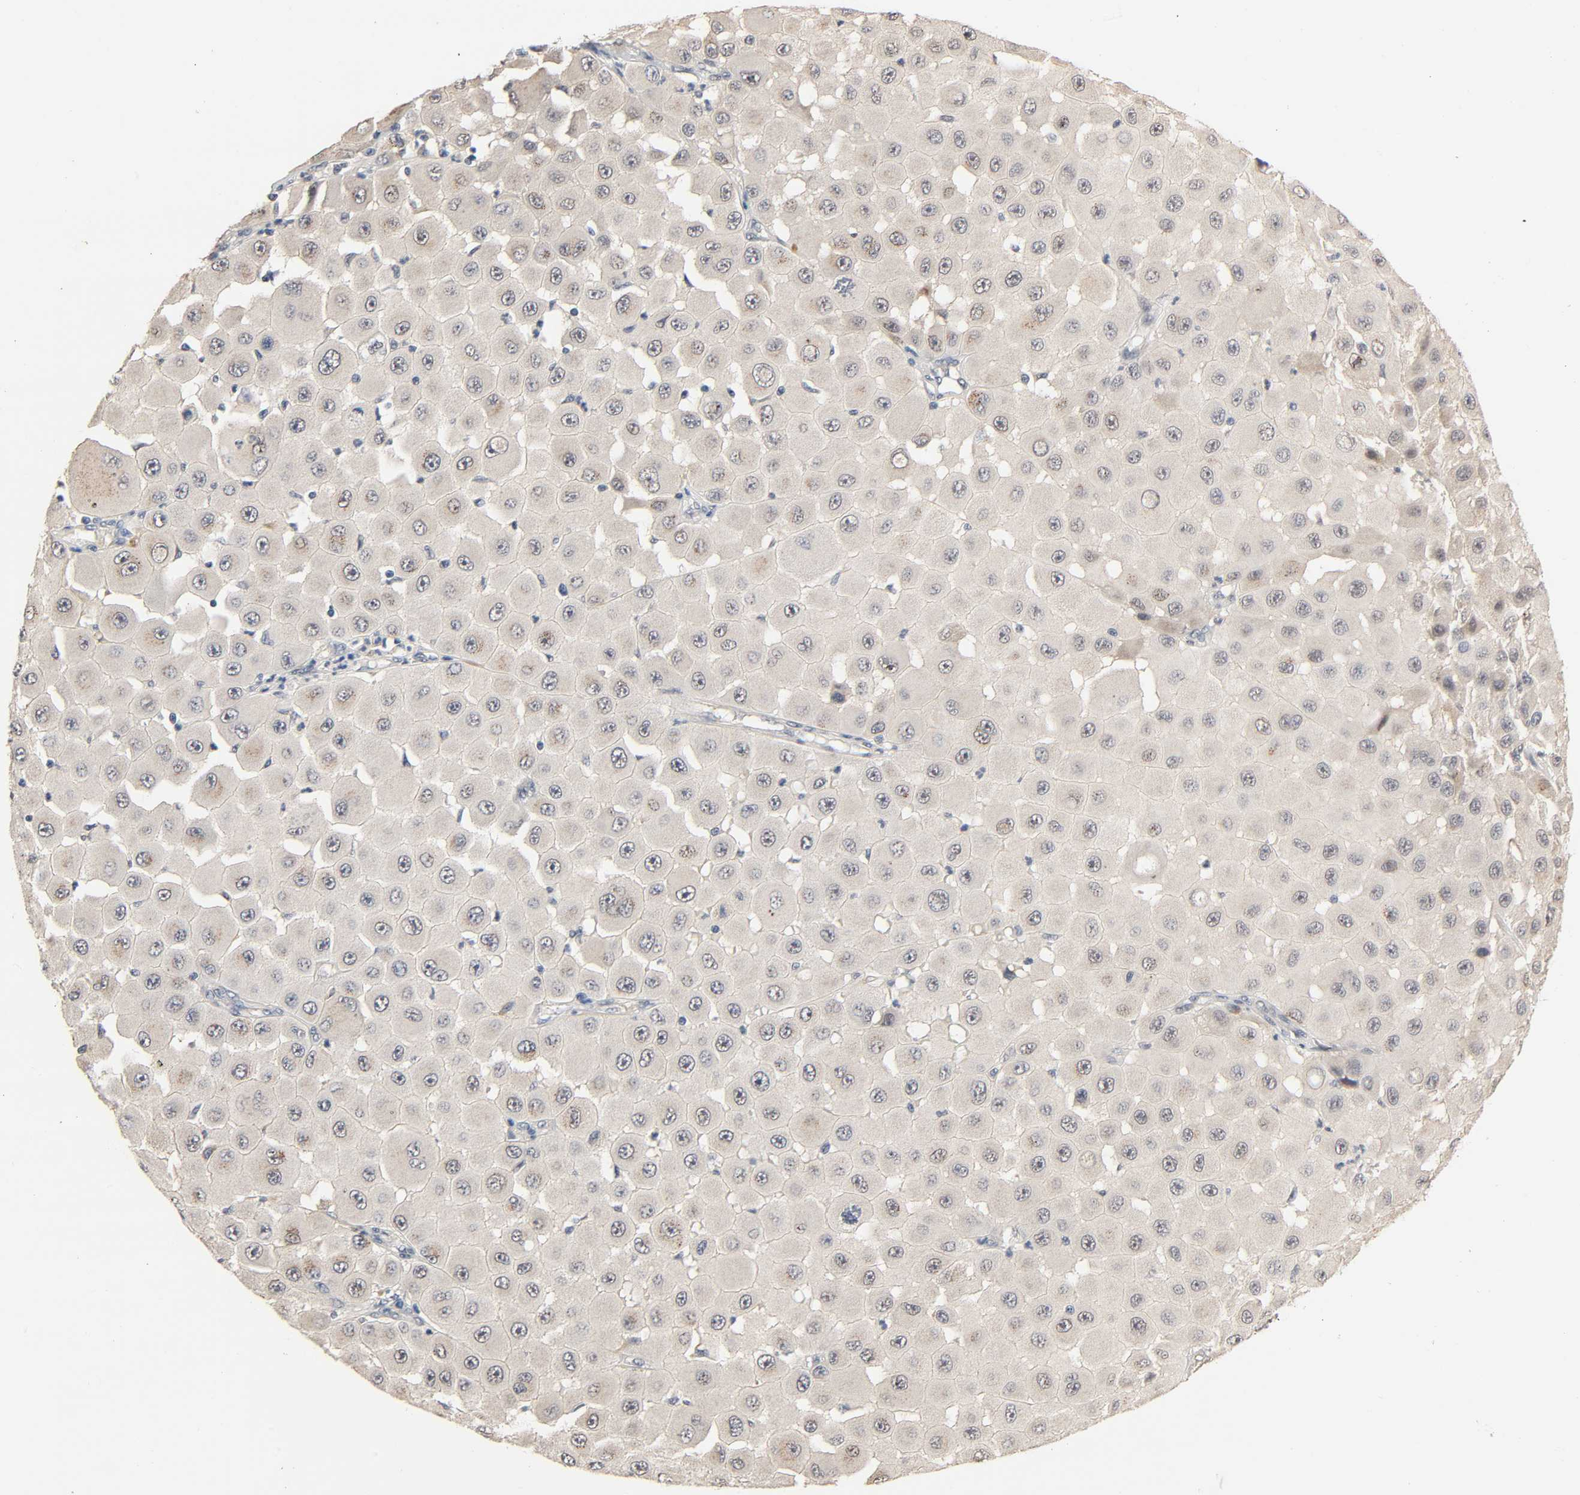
{"staining": {"intensity": "negative", "quantity": "none", "location": "none"}, "tissue": "melanoma", "cell_type": "Tumor cells", "image_type": "cancer", "snomed": [{"axis": "morphology", "description": "Malignant melanoma, NOS"}, {"axis": "topography", "description": "Skin"}], "caption": "High magnification brightfield microscopy of melanoma stained with DAB (brown) and counterstained with hematoxylin (blue): tumor cells show no significant expression. (Stains: DAB (3,3'-diaminobenzidine) immunohistochemistry (IHC) with hematoxylin counter stain, Microscopy: brightfield microscopy at high magnification).", "gene": "MAGEA8", "patient": {"sex": "female", "age": 81}}